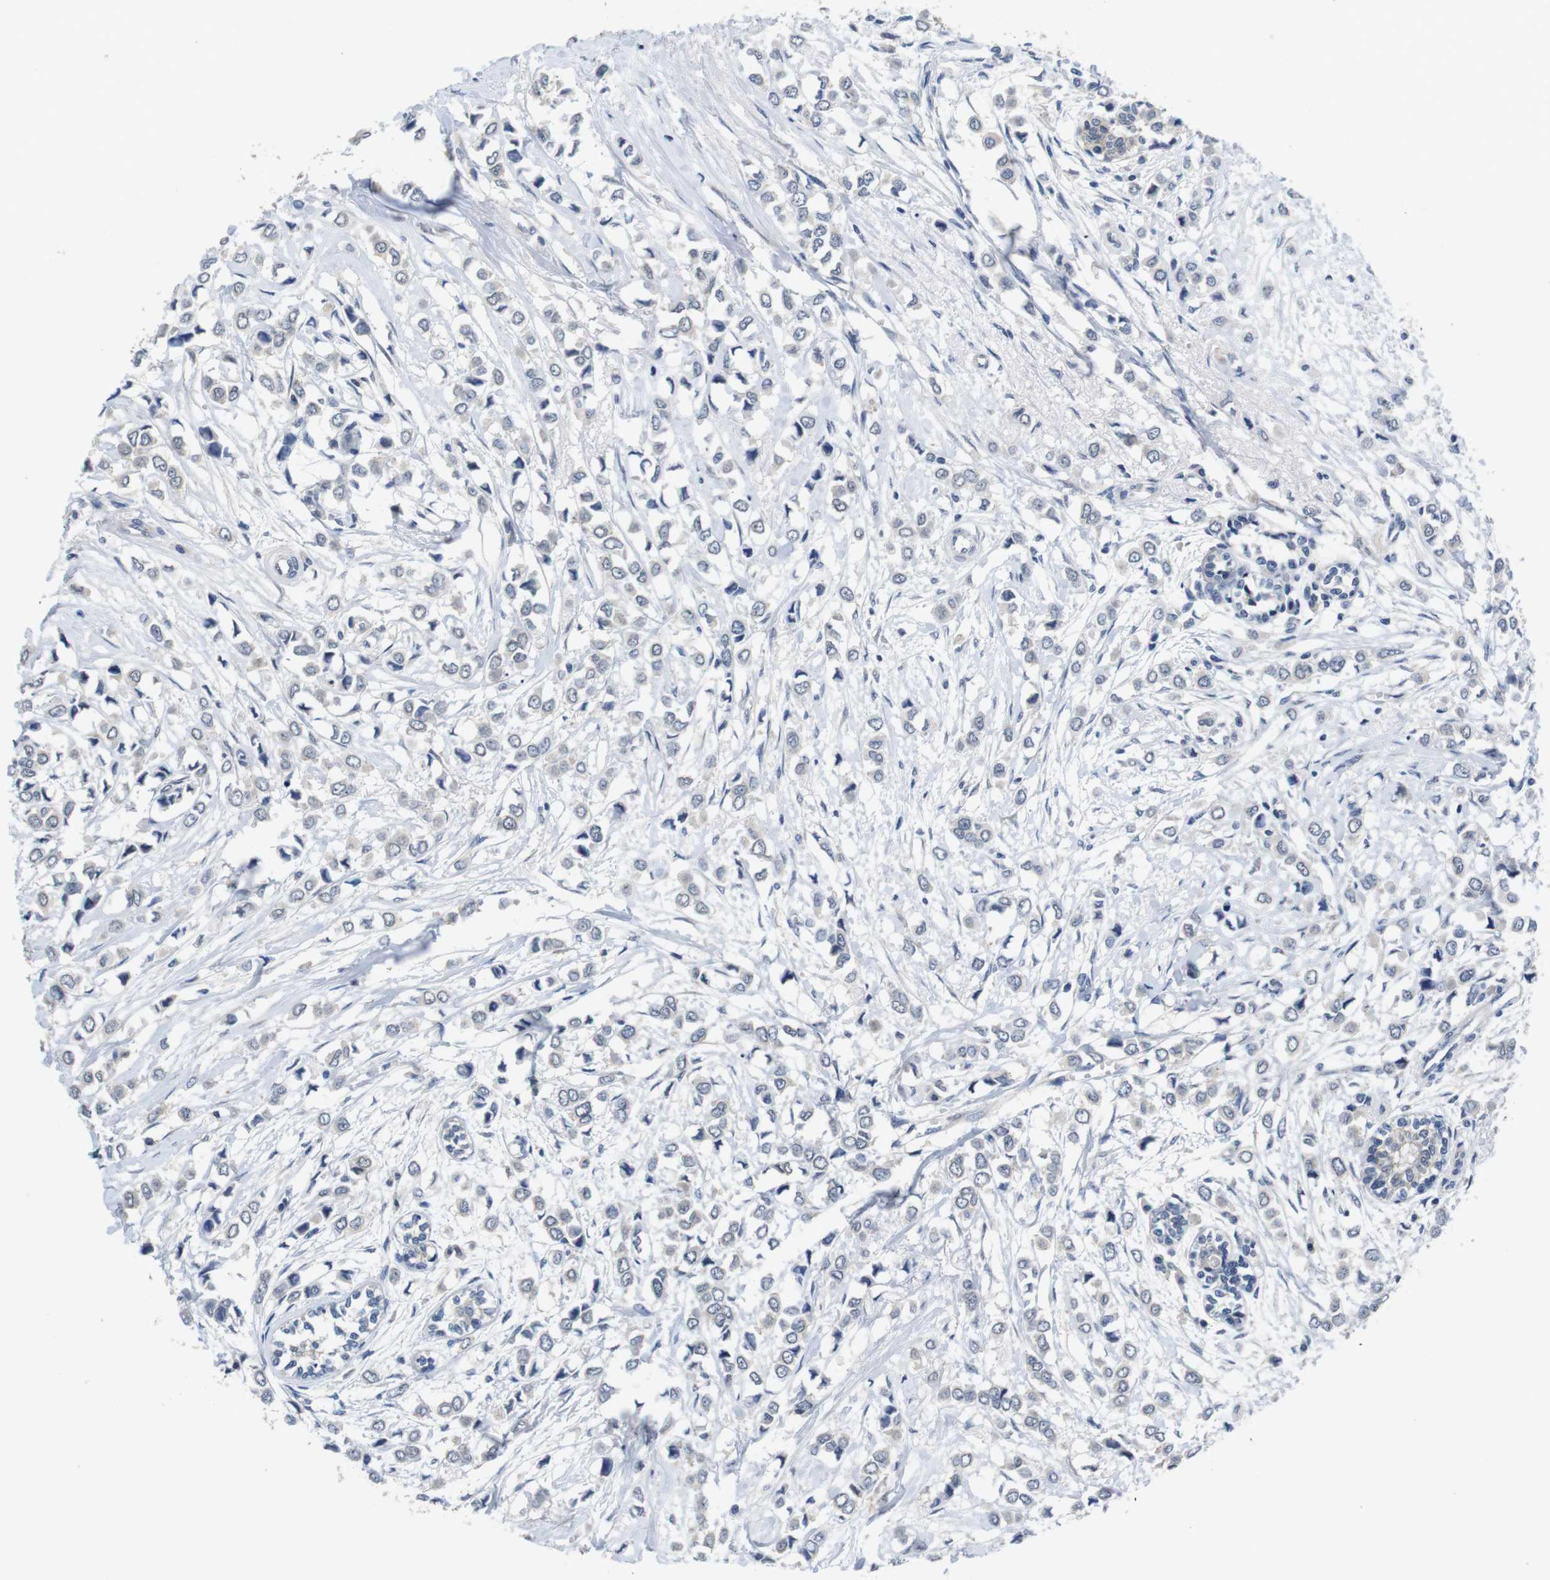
{"staining": {"intensity": "negative", "quantity": "none", "location": "none"}, "tissue": "breast cancer", "cell_type": "Tumor cells", "image_type": "cancer", "snomed": [{"axis": "morphology", "description": "Lobular carcinoma"}, {"axis": "topography", "description": "Breast"}], "caption": "High magnification brightfield microscopy of lobular carcinoma (breast) stained with DAB (brown) and counterstained with hematoxylin (blue): tumor cells show no significant staining.", "gene": "FADD", "patient": {"sex": "female", "age": 51}}